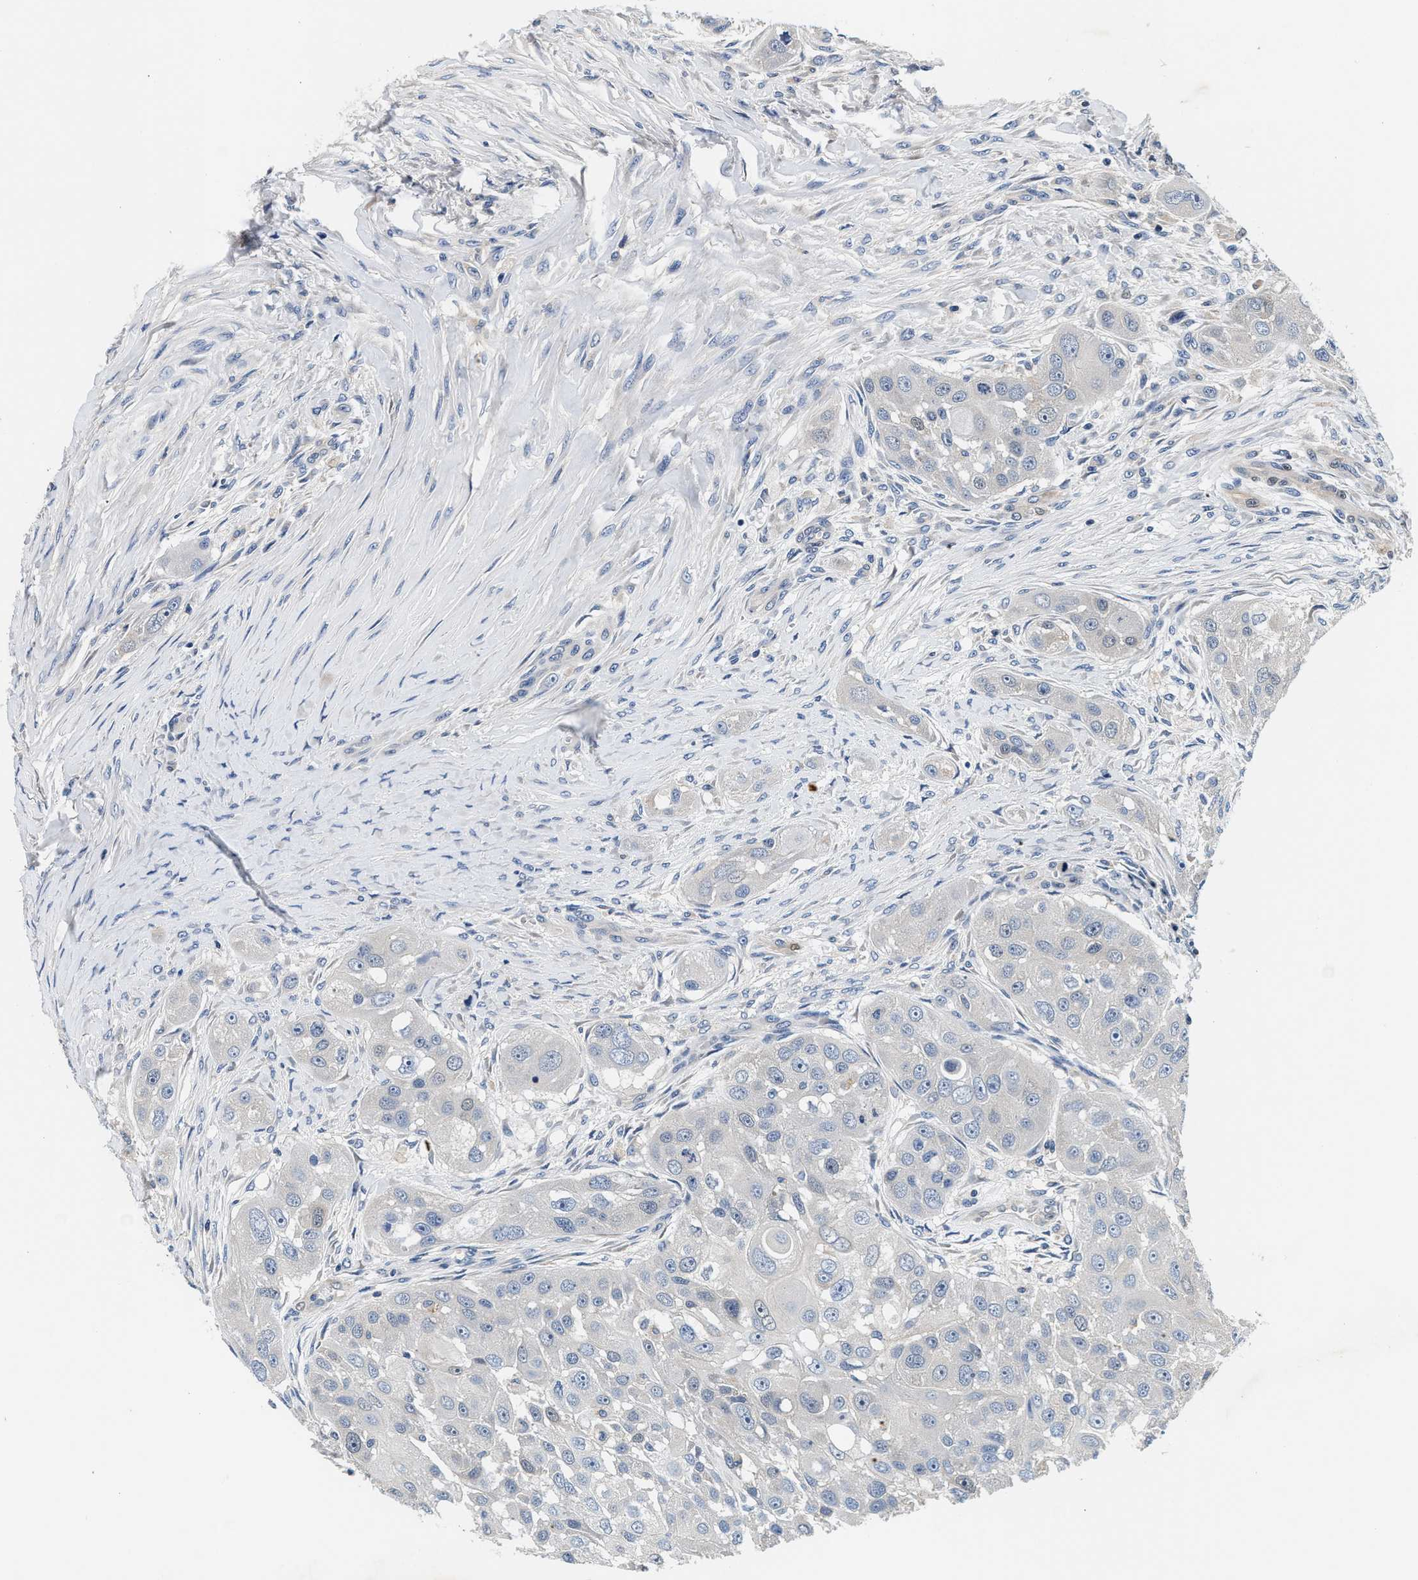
{"staining": {"intensity": "negative", "quantity": "none", "location": "none"}, "tissue": "head and neck cancer", "cell_type": "Tumor cells", "image_type": "cancer", "snomed": [{"axis": "morphology", "description": "Normal tissue, NOS"}, {"axis": "morphology", "description": "Squamous cell carcinoma, NOS"}, {"axis": "topography", "description": "Skeletal muscle"}, {"axis": "topography", "description": "Head-Neck"}], "caption": "Immunohistochemistry of human head and neck cancer exhibits no staining in tumor cells.", "gene": "ANKIB1", "patient": {"sex": "male", "age": 51}}